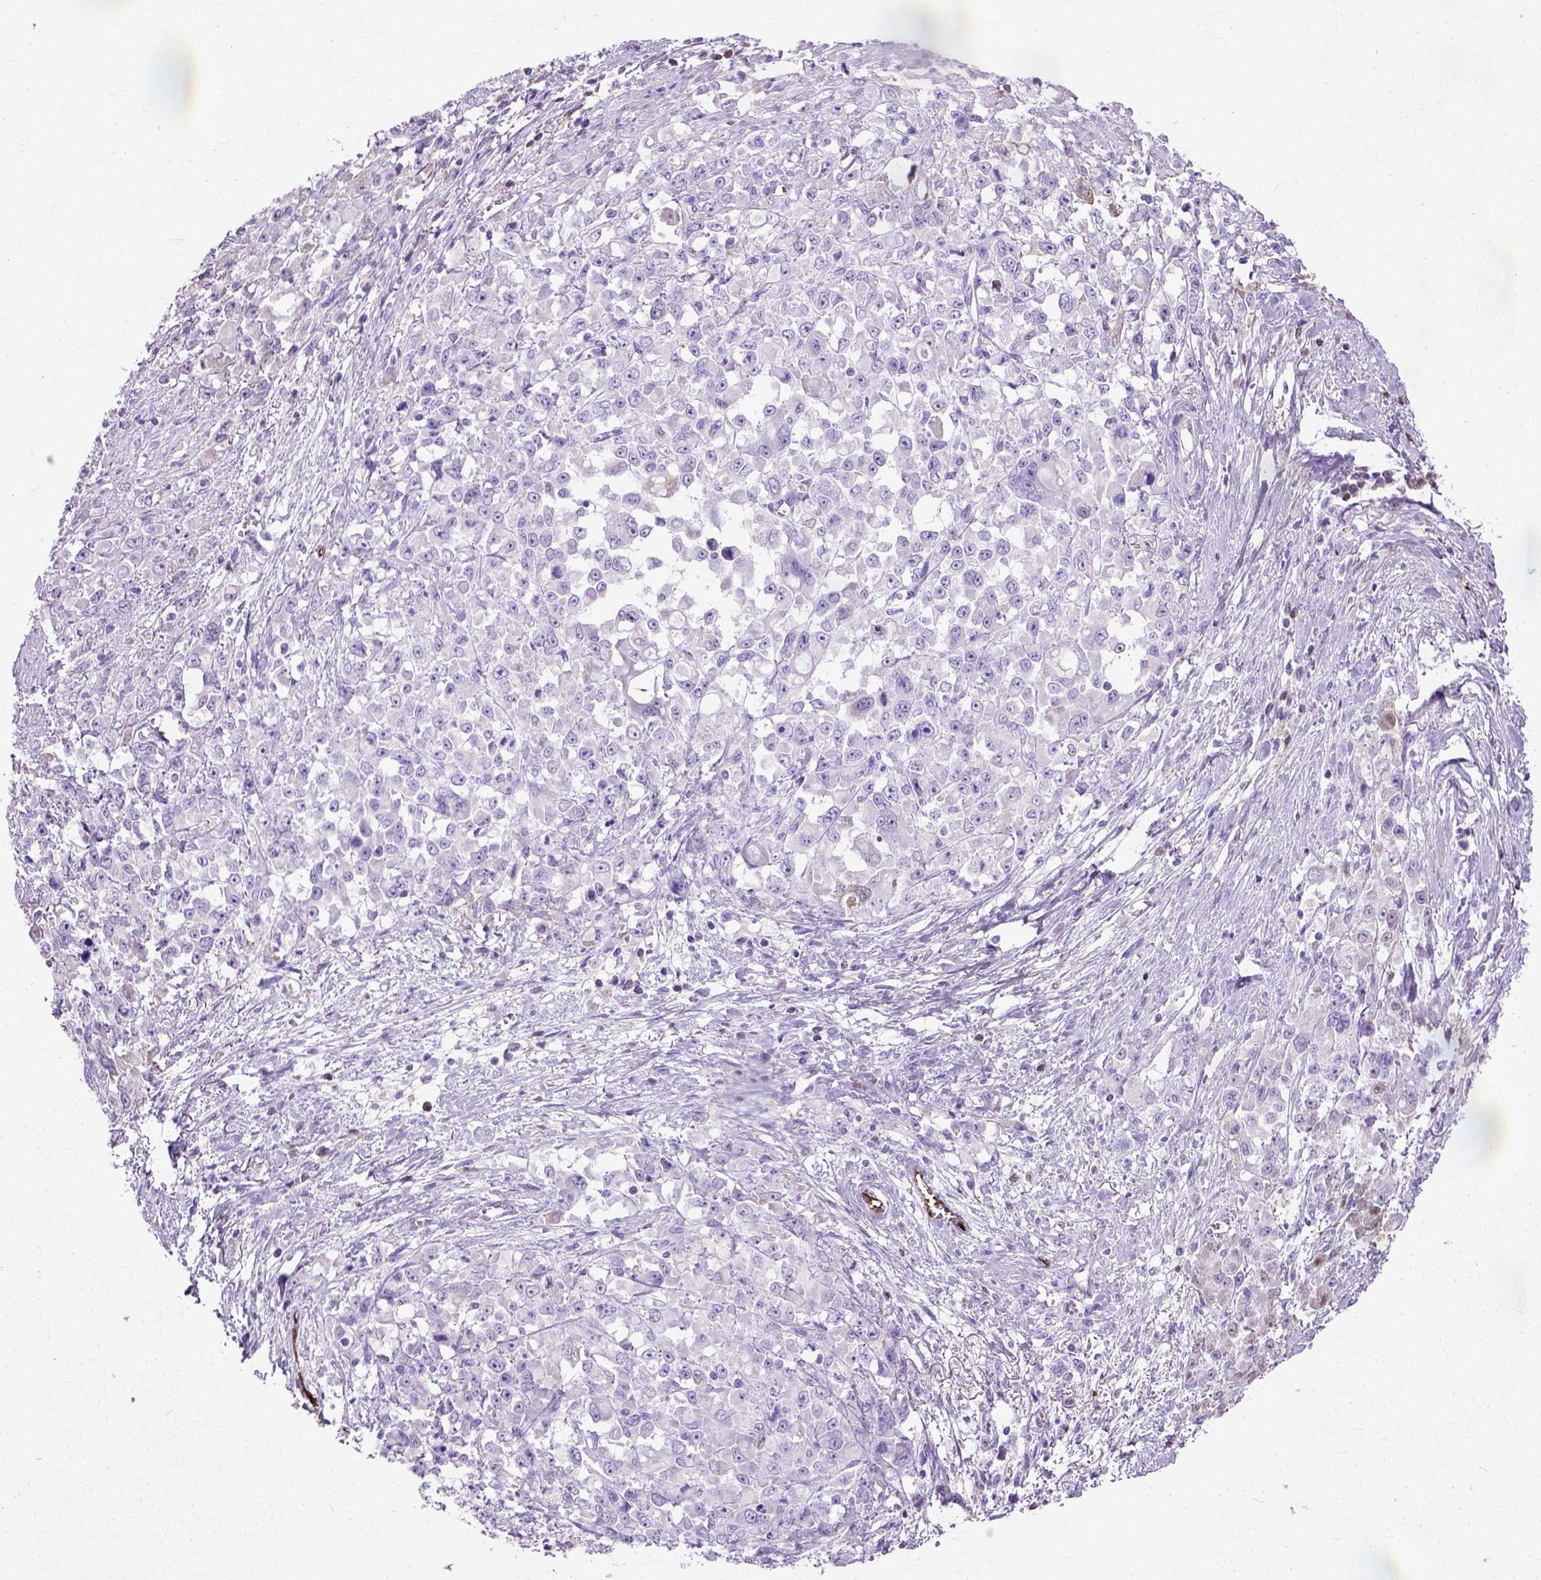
{"staining": {"intensity": "negative", "quantity": "none", "location": "none"}, "tissue": "stomach cancer", "cell_type": "Tumor cells", "image_type": "cancer", "snomed": [{"axis": "morphology", "description": "Adenocarcinoma, NOS"}, {"axis": "topography", "description": "Stomach"}], "caption": "Micrograph shows no significant protein positivity in tumor cells of adenocarcinoma (stomach).", "gene": "ADAMTS8", "patient": {"sex": "female", "age": 76}}